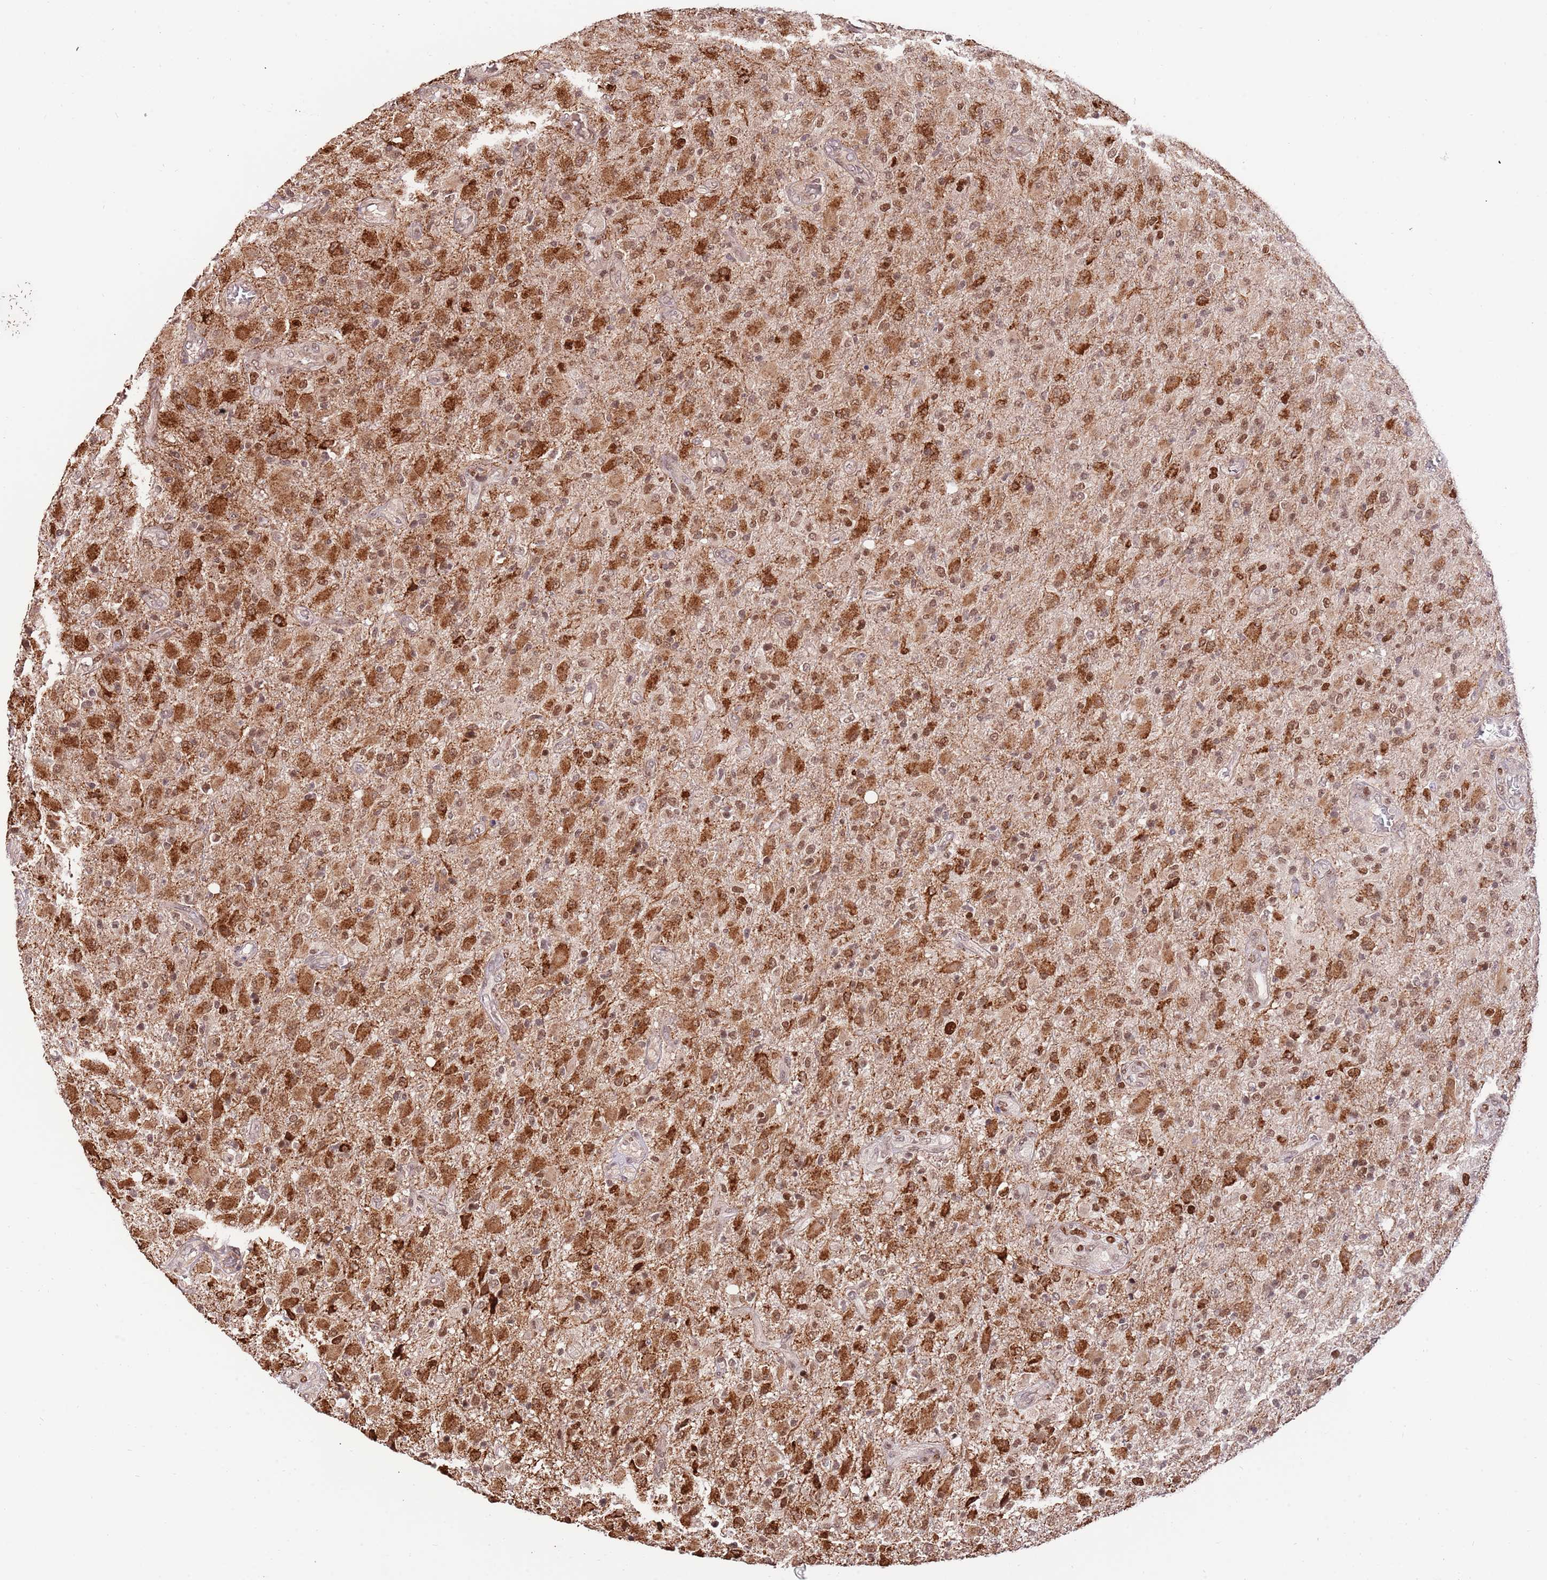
{"staining": {"intensity": "strong", "quantity": ">75%", "location": "cytoplasmic/membranous,nuclear"}, "tissue": "glioma", "cell_type": "Tumor cells", "image_type": "cancer", "snomed": [{"axis": "morphology", "description": "Glioma, malignant, Low grade"}, {"axis": "topography", "description": "Brain"}], "caption": "The immunohistochemical stain shows strong cytoplasmic/membranous and nuclear expression in tumor cells of malignant glioma (low-grade) tissue.", "gene": "RIF1", "patient": {"sex": "male", "age": 65}}